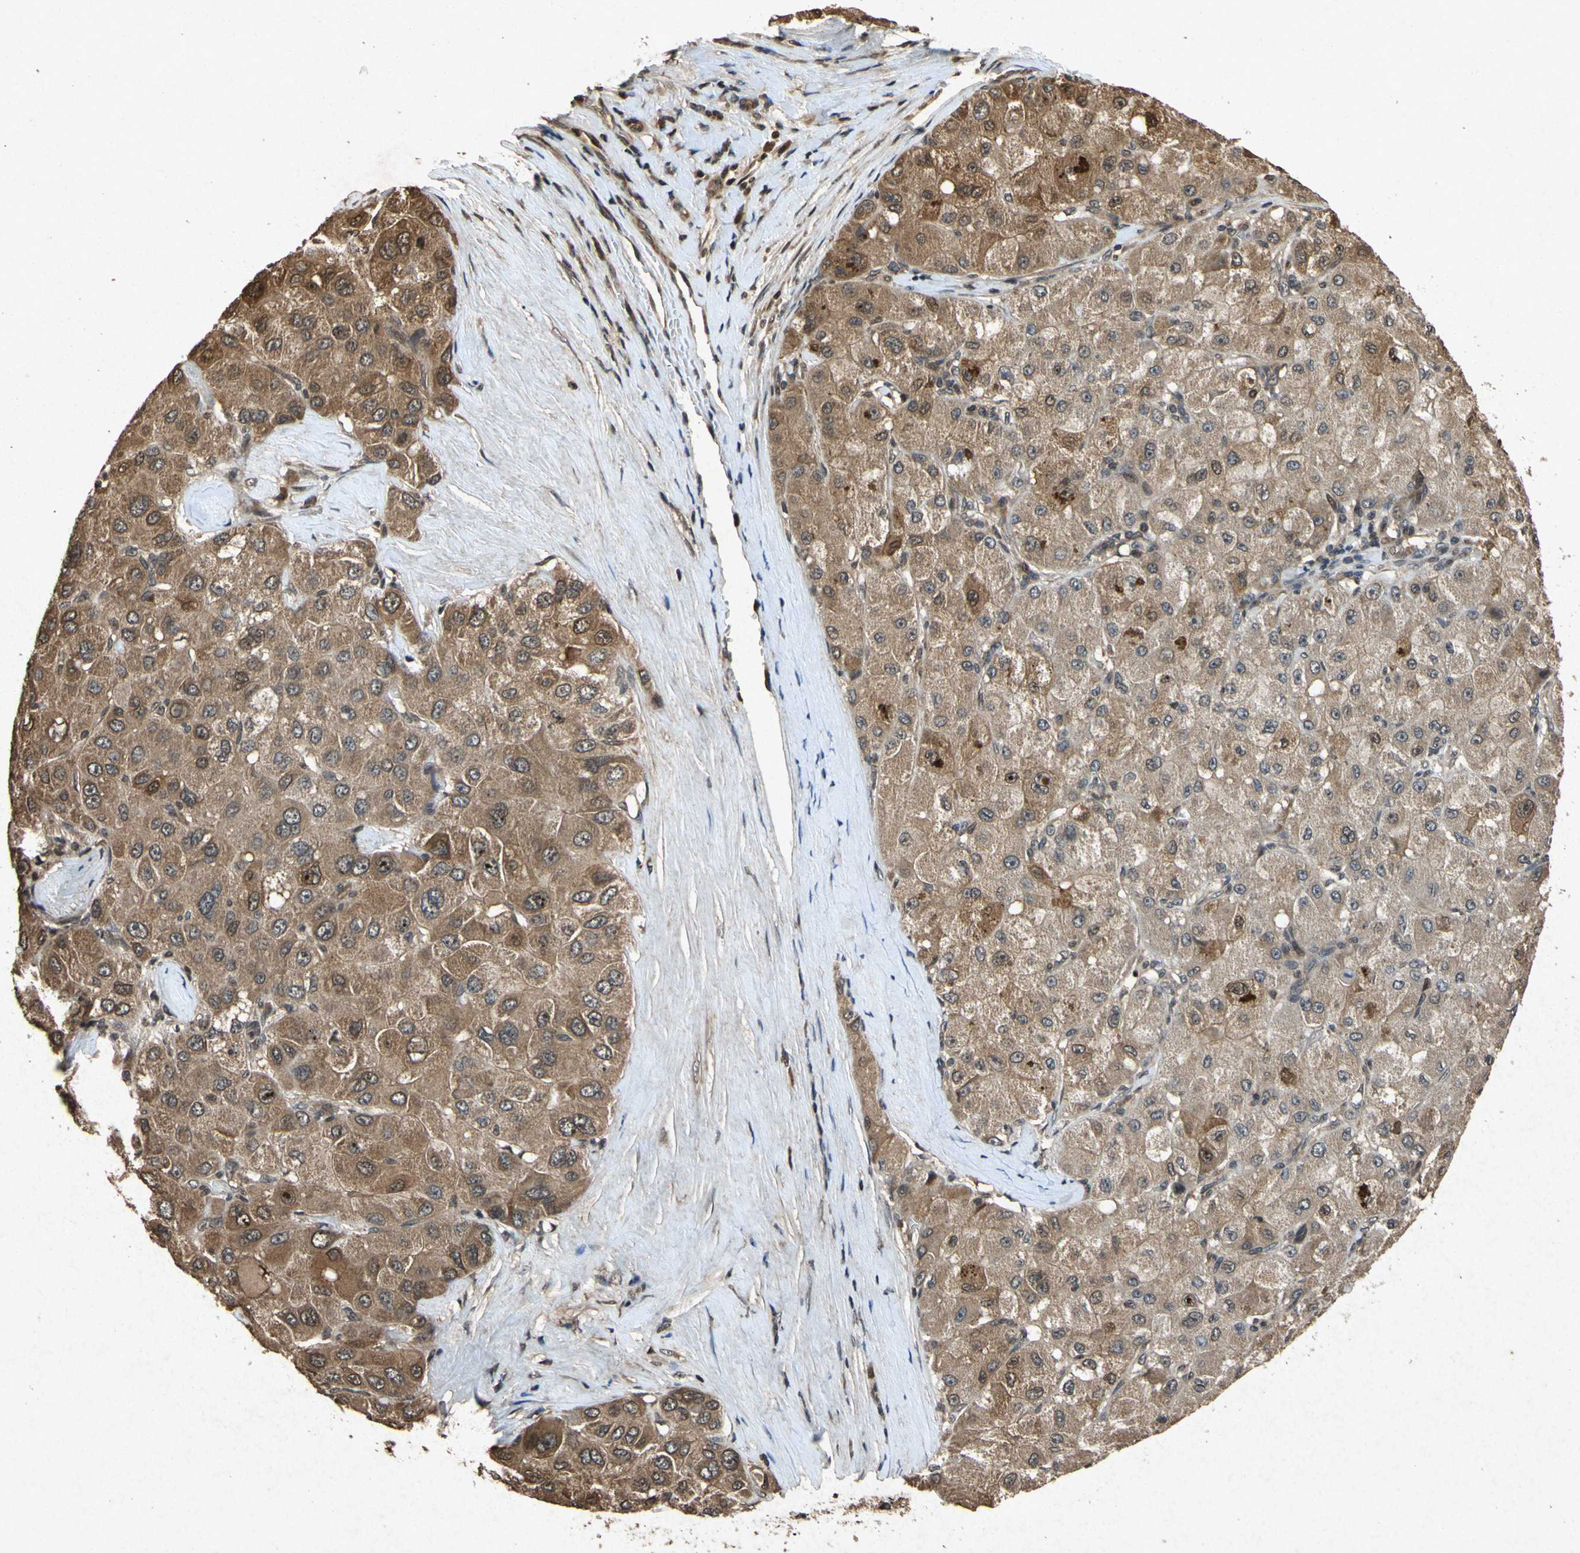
{"staining": {"intensity": "moderate", "quantity": ">75%", "location": "cytoplasmic/membranous"}, "tissue": "liver cancer", "cell_type": "Tumor cells", "image_type": "cancer", "snomed": [{"axis": "morphology", "description": "Carcinoma, Hepatocellular, NOS"}, {"axis": "topography", "description": "Liver"}], "caption": "This is a histology image of IHC staining of liver hepatocellular carcinoma, which shows moderate staining in the cytoplasmic/membranous of tumor cells.", "gene": "ATP6V1H", "patient": {"sex": "male", "age": 80}}